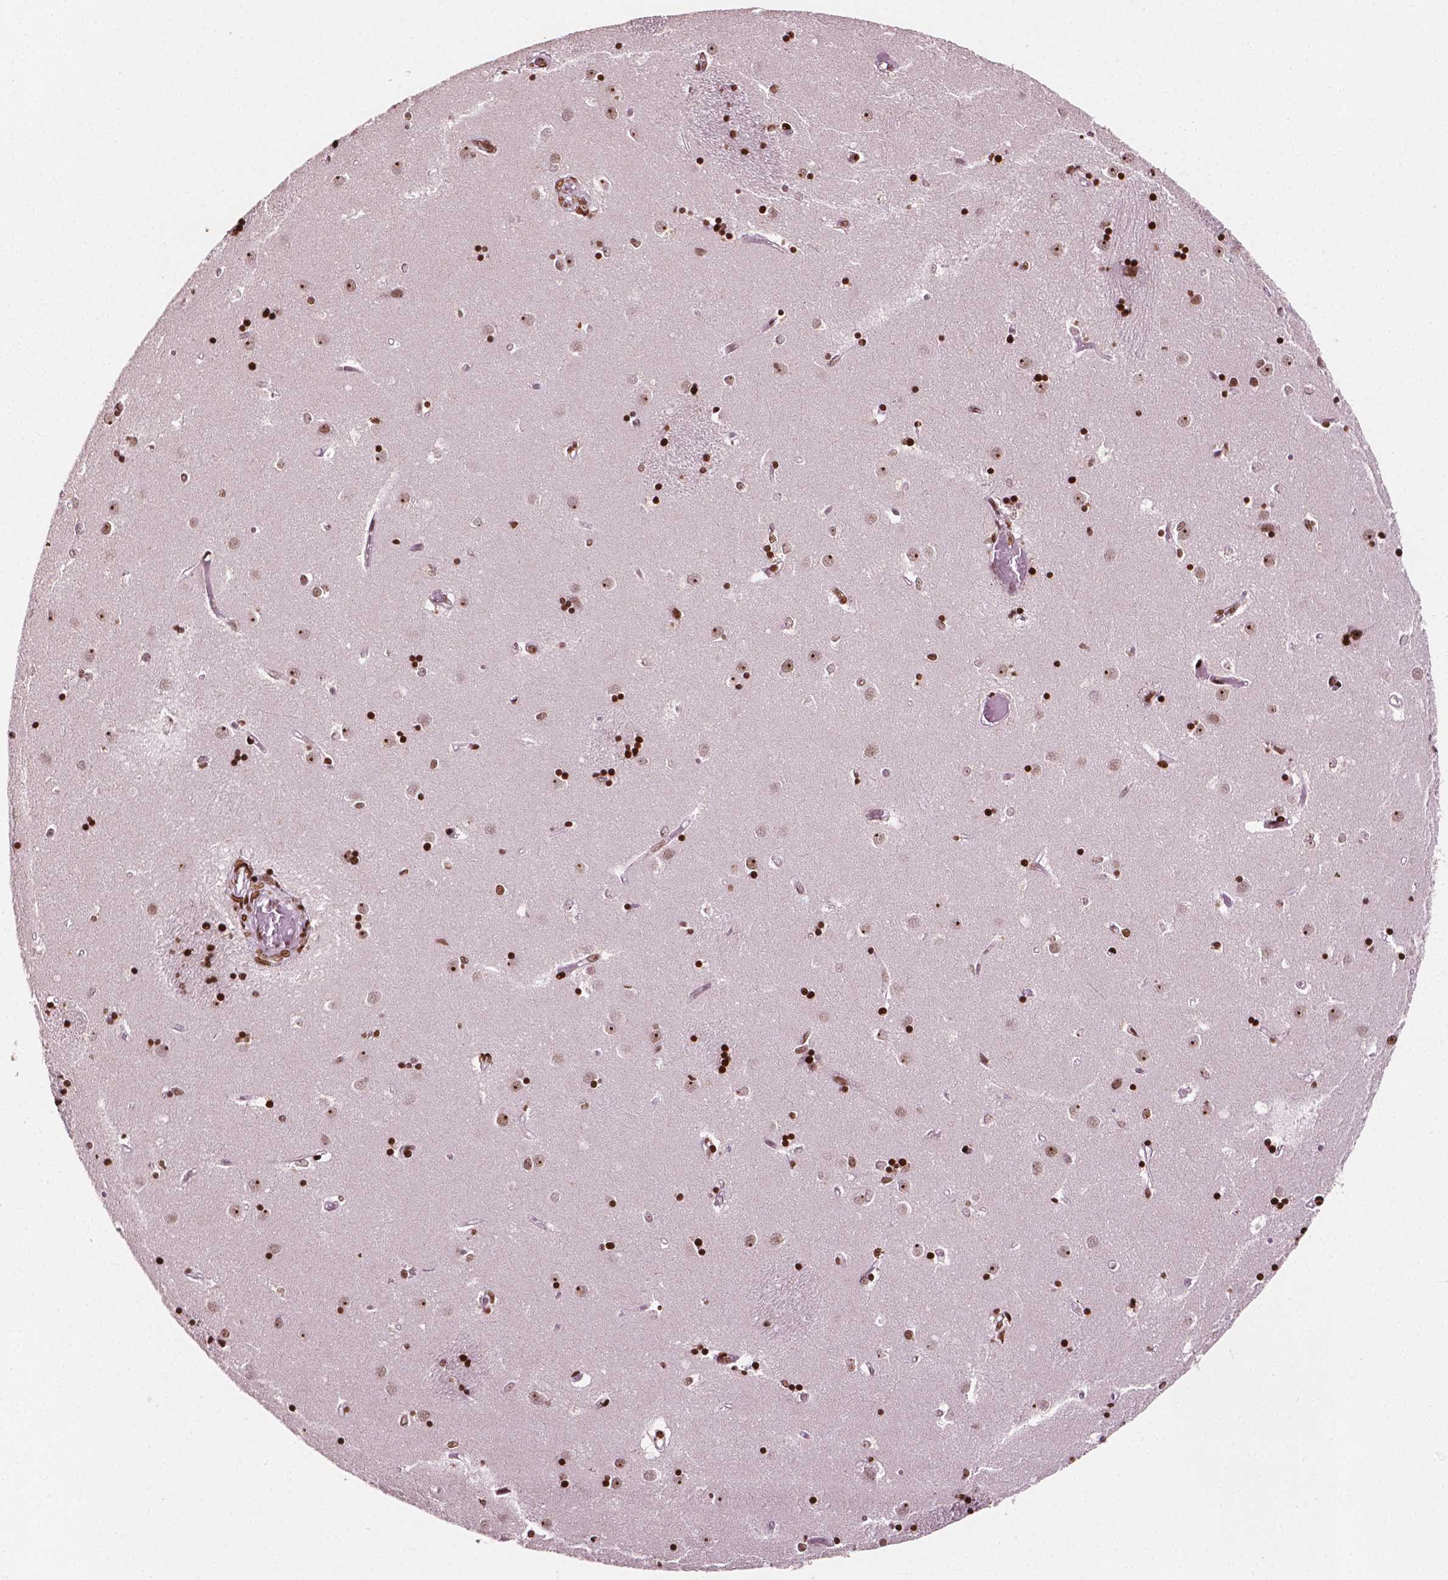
{"staining": {"intensity": "strong", "quantity": ">75%", "location": "nuclear"}, "tissue": "caudate", "cell_type": "Glial cells", "image_type": "normal", "snomed": [{"axis": "morphology", "description": "Normal tissue, NOS"}, {"axis": "topography", "description": "Lateral ventricle wall"}], "caption": "The photomicrograph shows a brown stain indicating the presence of a protein in the nuclear of glial cells in caudate.", "gene": "CTCF", "patient": {"sex": "male", "age": 54}}